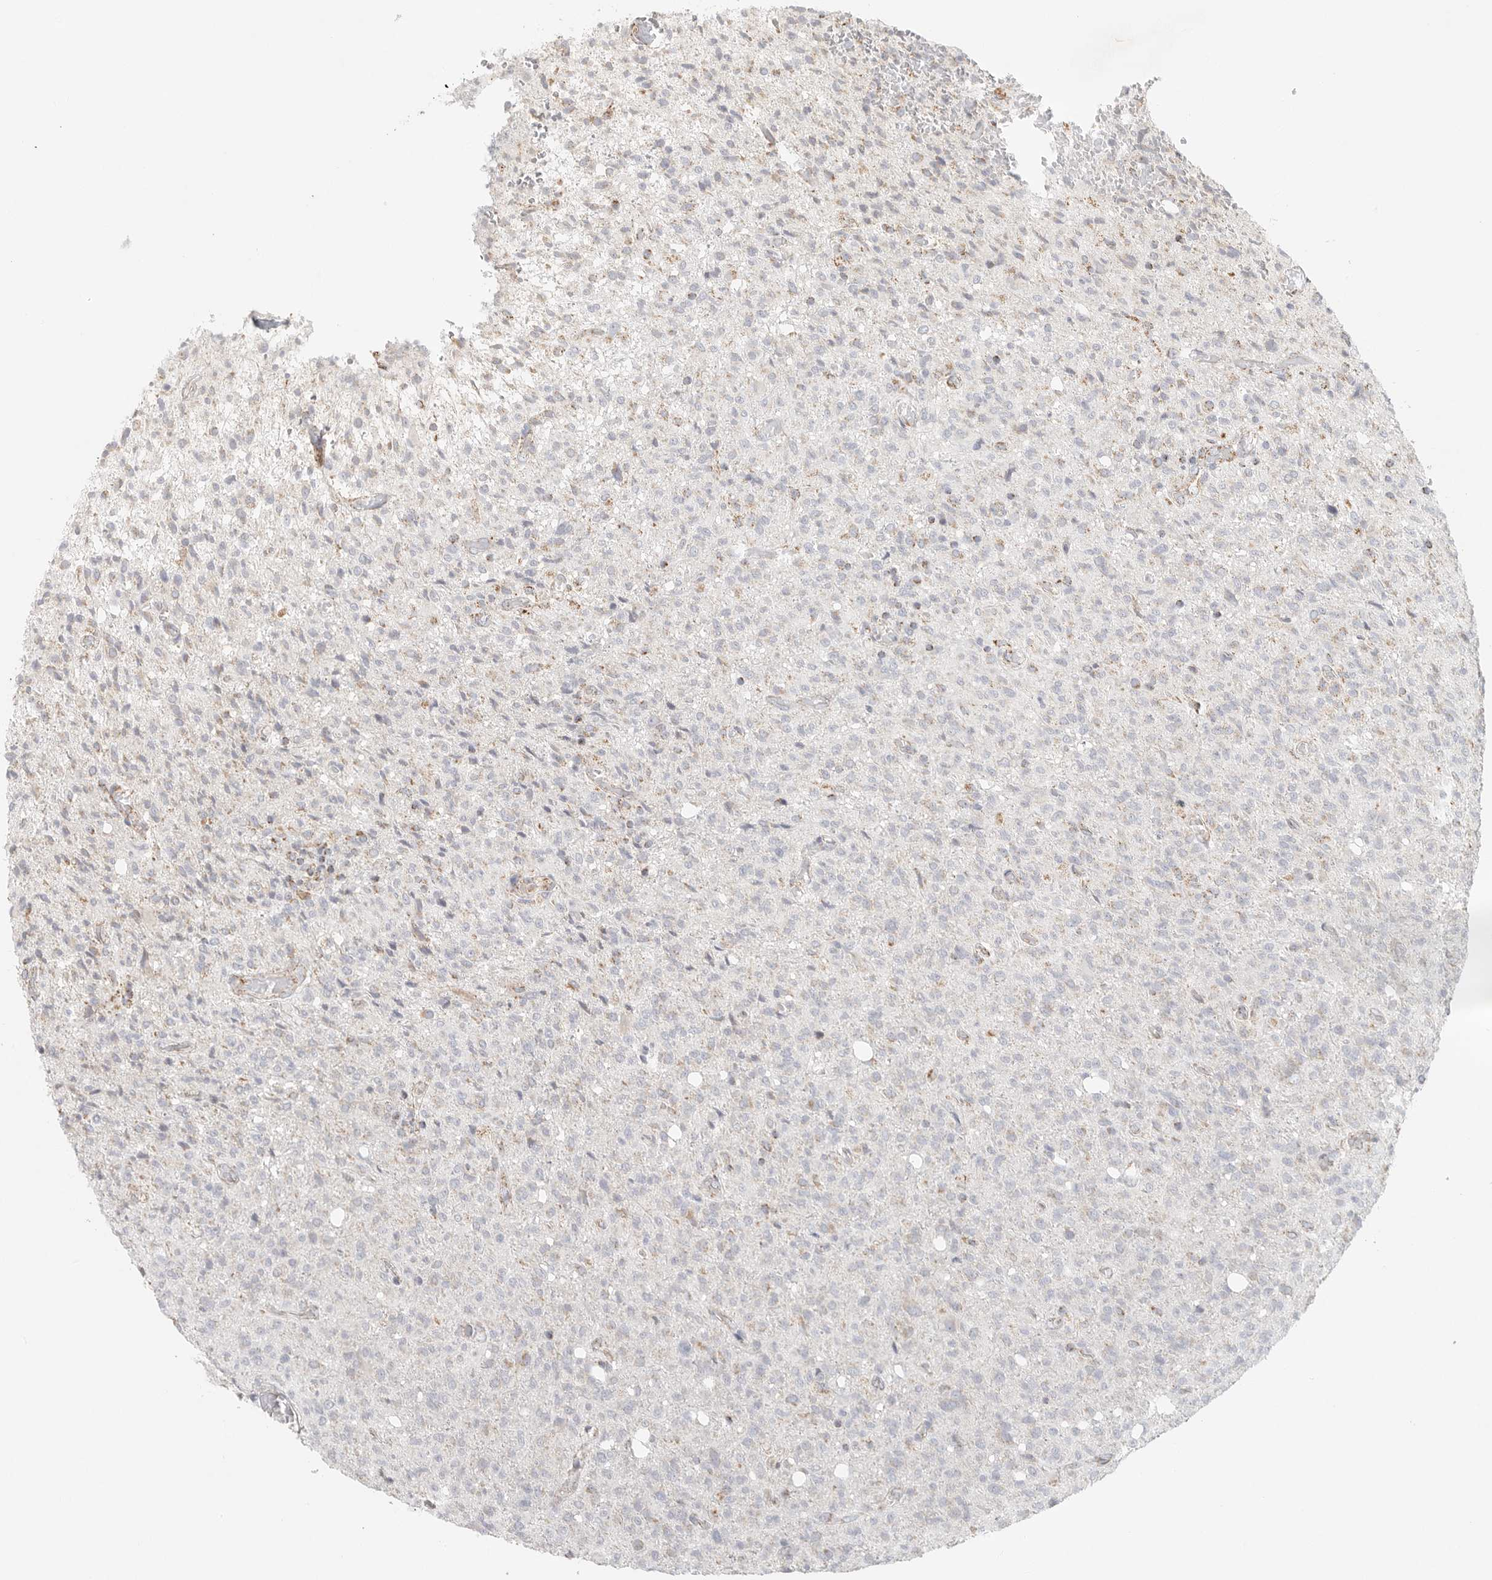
{"staining": {"intensity": "negative", "quantity": "none", "location": "none"}, "tissue": "glioma", "cell_type": "Tumor cells", "image_type": "cancer", "snomed": [{"axis": "morphology", "description": "Glioma, malignant, High grade"}, {"axis": "topography", "description": "Brain"}], "caption": "Tumor cells are negative for protein expression in human high-grade glioma (malignant).", "gene": "SLC25A26", "patient": {"sex": "female", "age": 57}}